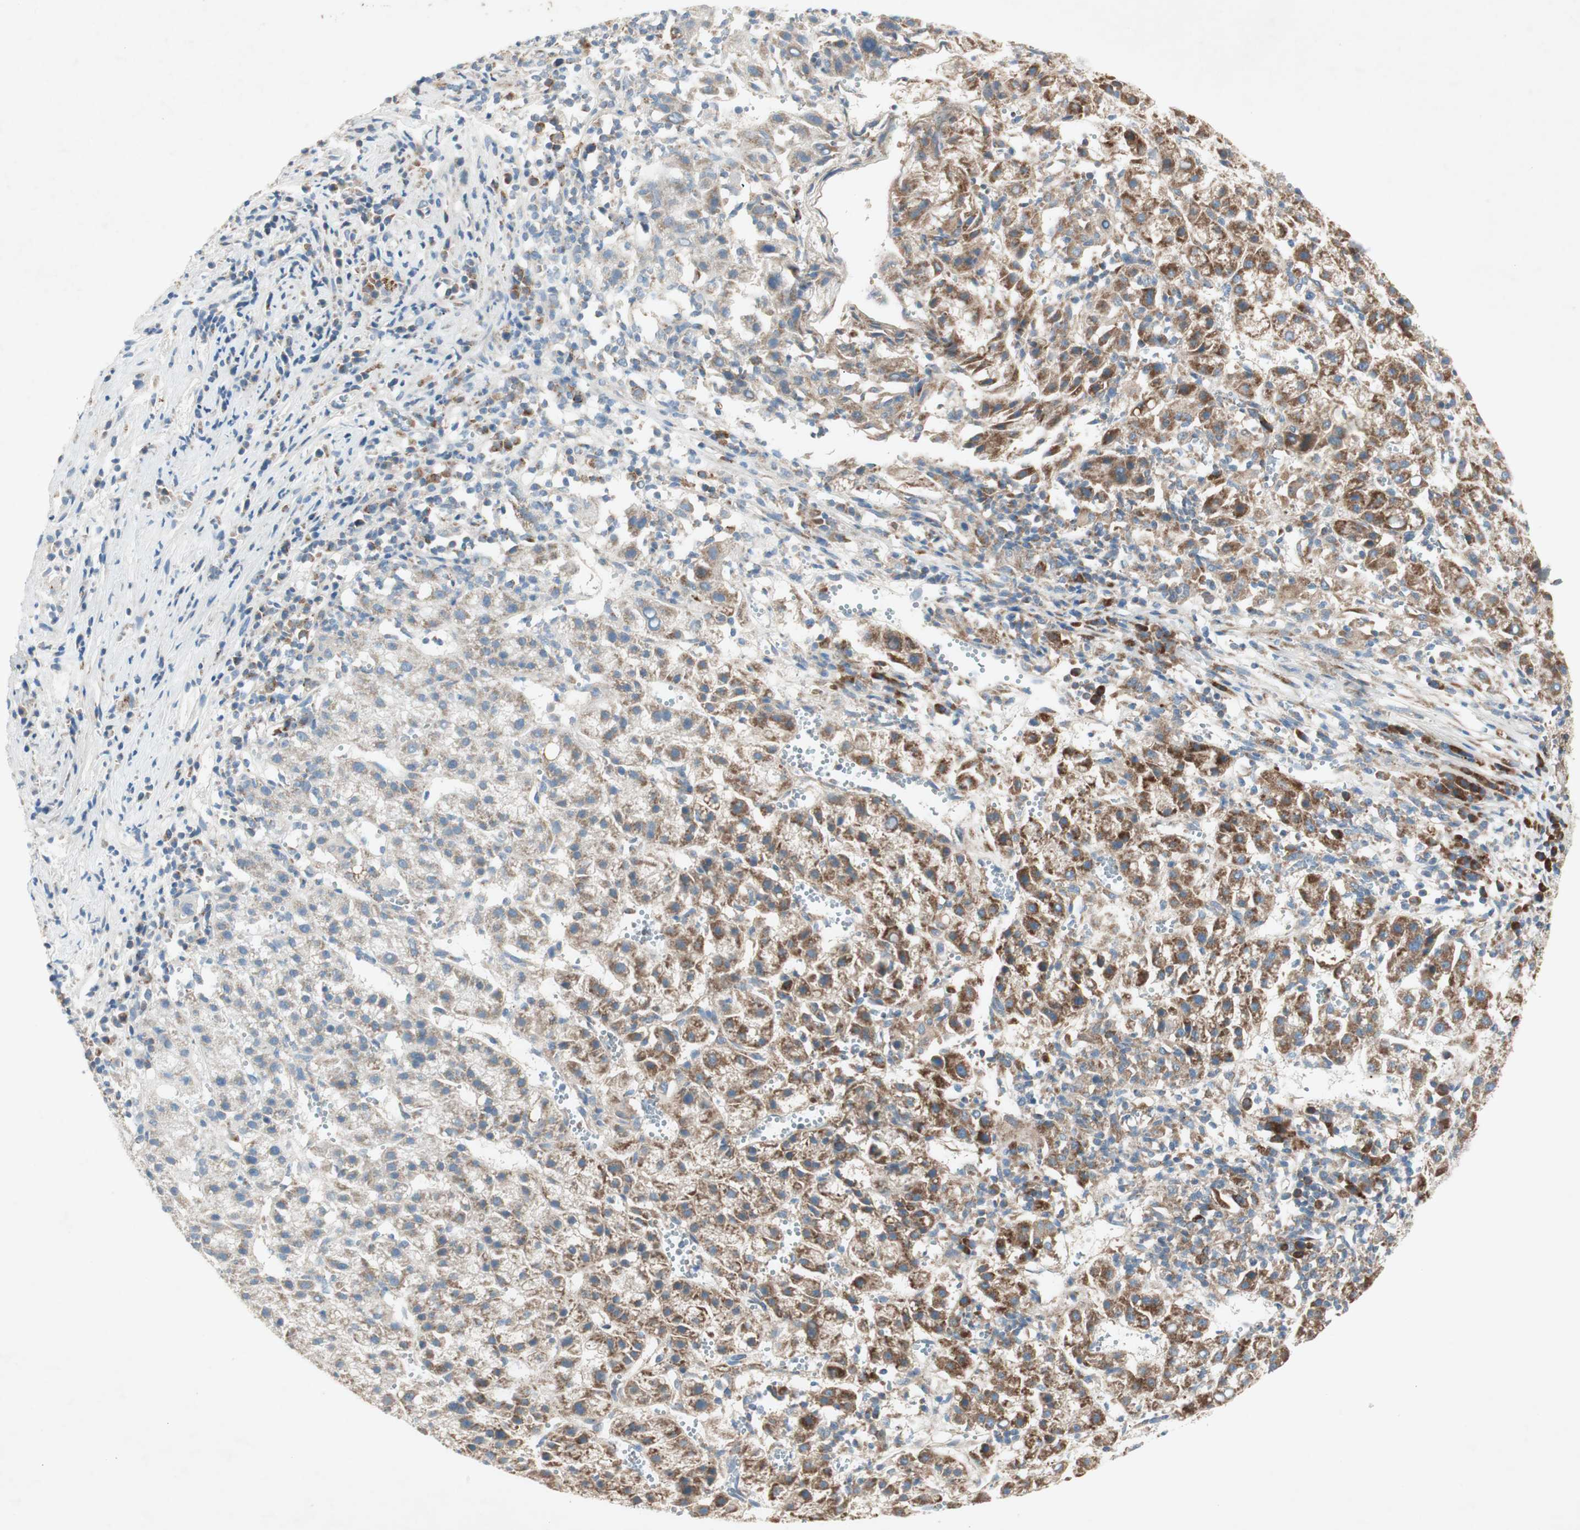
{"staining": {"intensity": "strong", "quantity": ">75%", "location": "cytoplasmic/membranous"}, "tissue": "liver cancer", "cell_type": "Tumor cells", "image_type": "cancer", "snomed": [{"axis": "morphology", "description": "Carcinoma, Hepatocellular, NOS"}, {"axis": "topography", "description": "Liver"}], "caption": "Approximately >75% of tumor cells in human hepatocellular carcinoma (liver) show strong cytoplasmic/membranous protein staining as visualized by brown immunohistochemical staining.", "gene": "RPL23", "patient": {"sex": "female", "age": 58}}